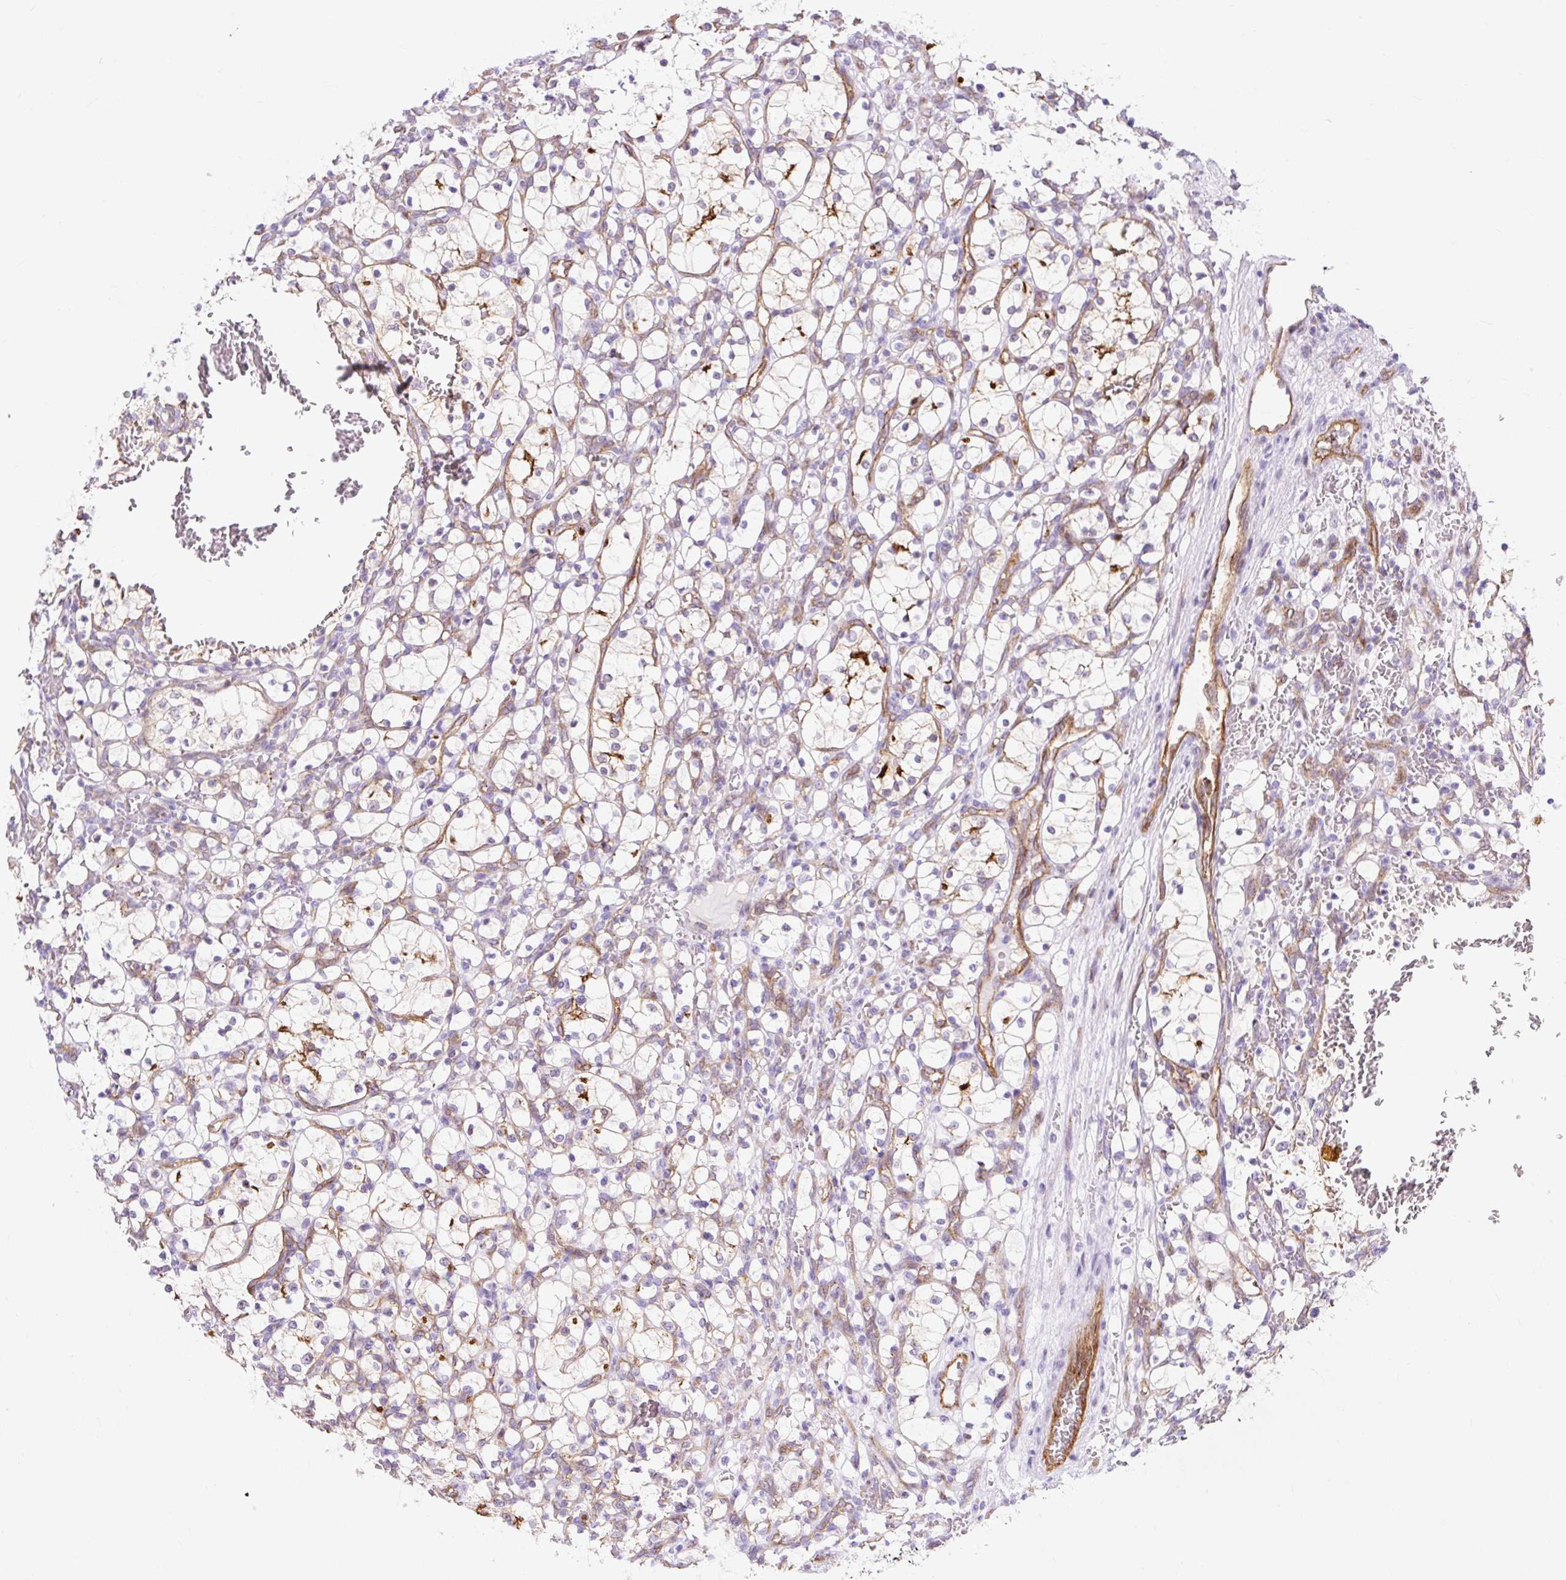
{"staining": {"intensity": "moderate", "quantity": "<25%", "location": "cytoplasmic/membranous"}, "tissue": "renal cancer", "cell_type": "Tumor cells", "image_type": "cancer", "snomed": [{"axis": "morphology", "description": "Adenocarcinoma, NOS"}, {"axis": "topography", "description": "Kidney"}], "caption": "DAB immunohistochemical staining of human renal adenocarcinoma demonstrates moderate cytoplasmic/membranous protein positivity in approximately <25% of tumor cells.", "gene": "HIP1R", "patient": {"sex": "female", "age": 69}}